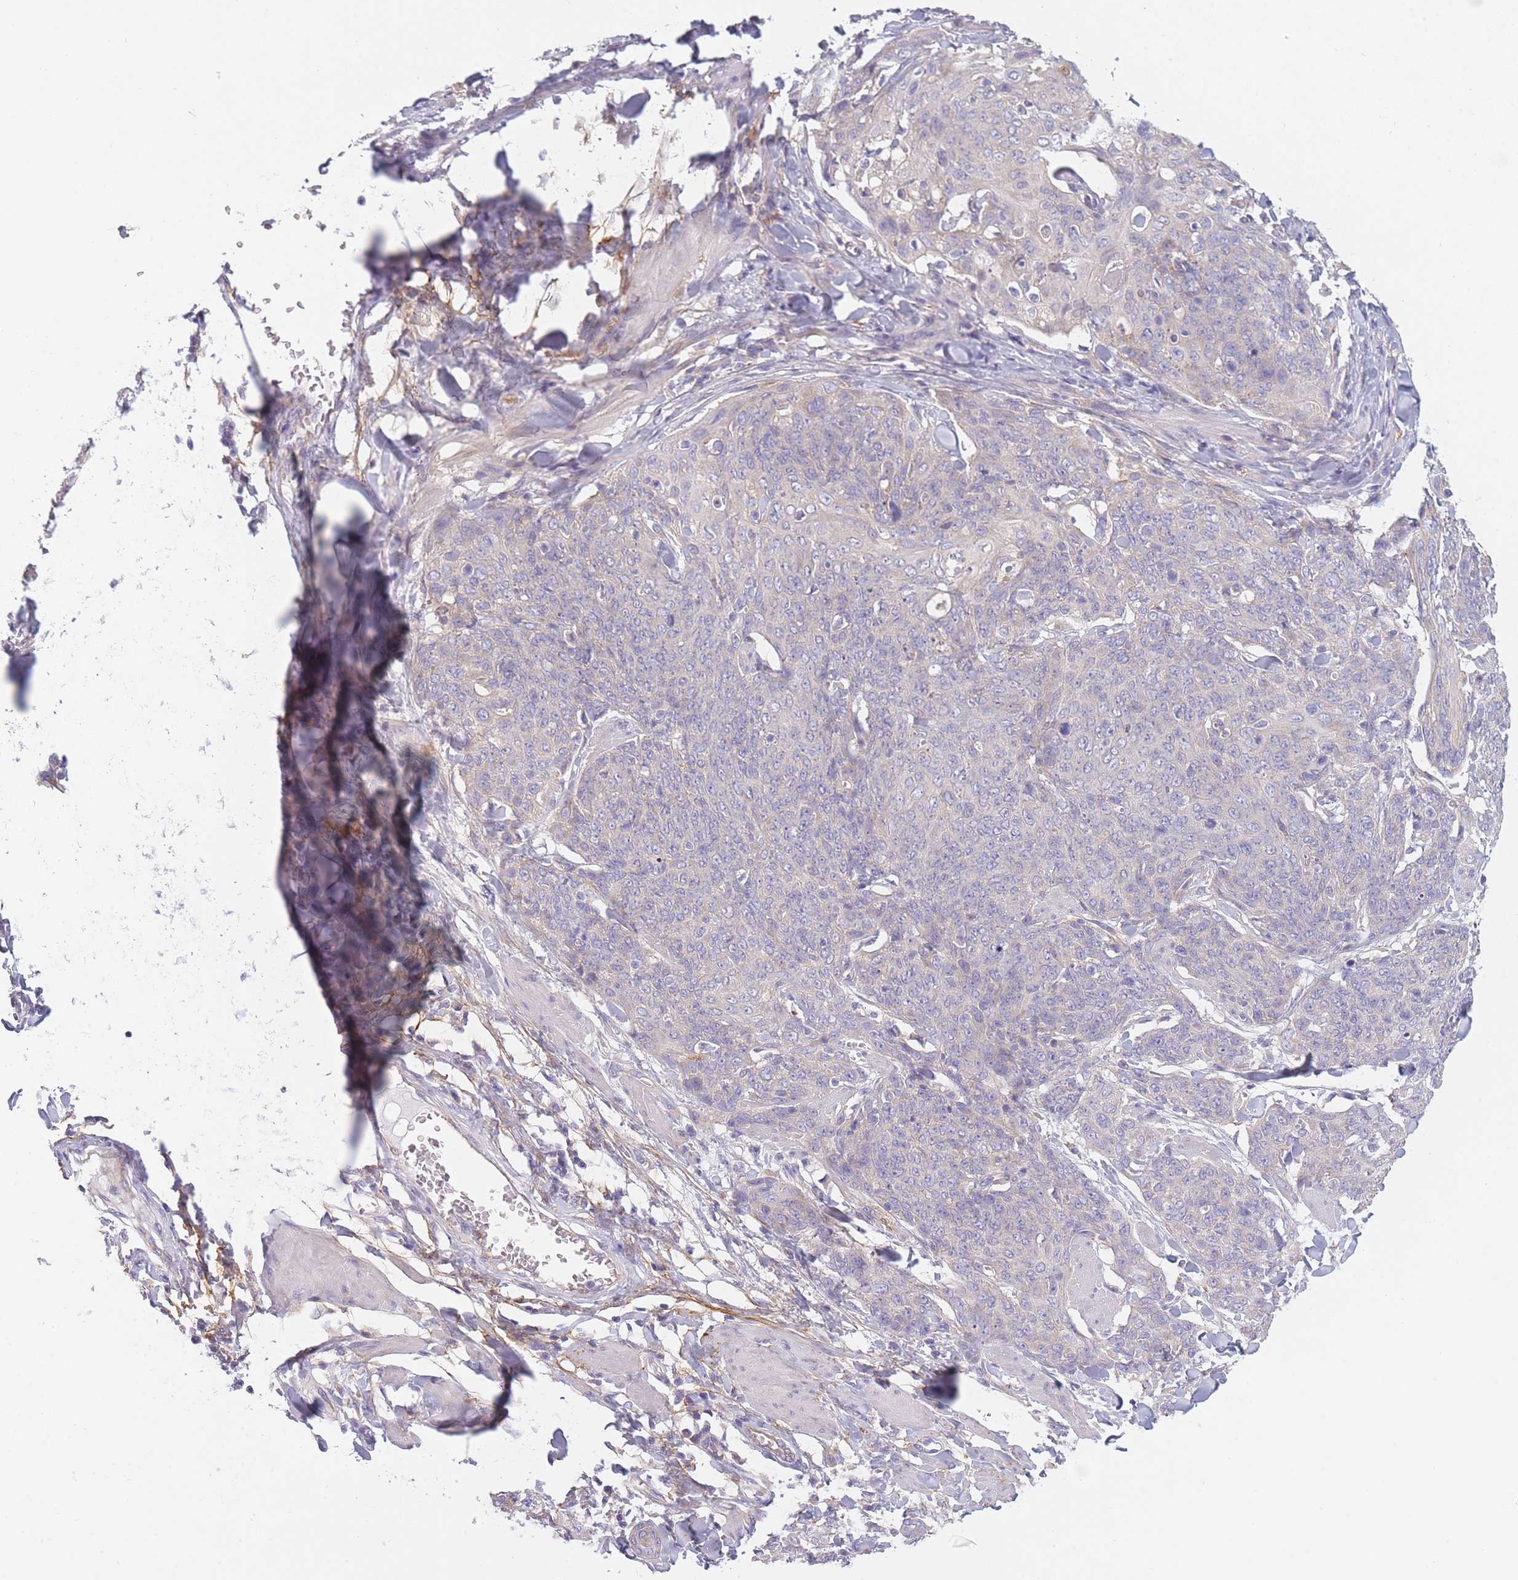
{"staining": {"intensity": "negative", "quantity": "none", "location": "none"}, "tissue": "skin cancer", "cell_type": "Tumor cells", "image_type": "cancer", "snomed": [{"axis": "morphology", "description": "Squamous cell carcinoma, NOS"}, {"axis": "topography", "description": "Skin"}, {"axis": "topography", "description": "Vulva"}], "caption": "This is an immunohistochemistry micrograph of human skin cancer. There is no expression in tumor cells.", "gene": "AP3M2", "patient": {"sex": "female", "age": 85}}